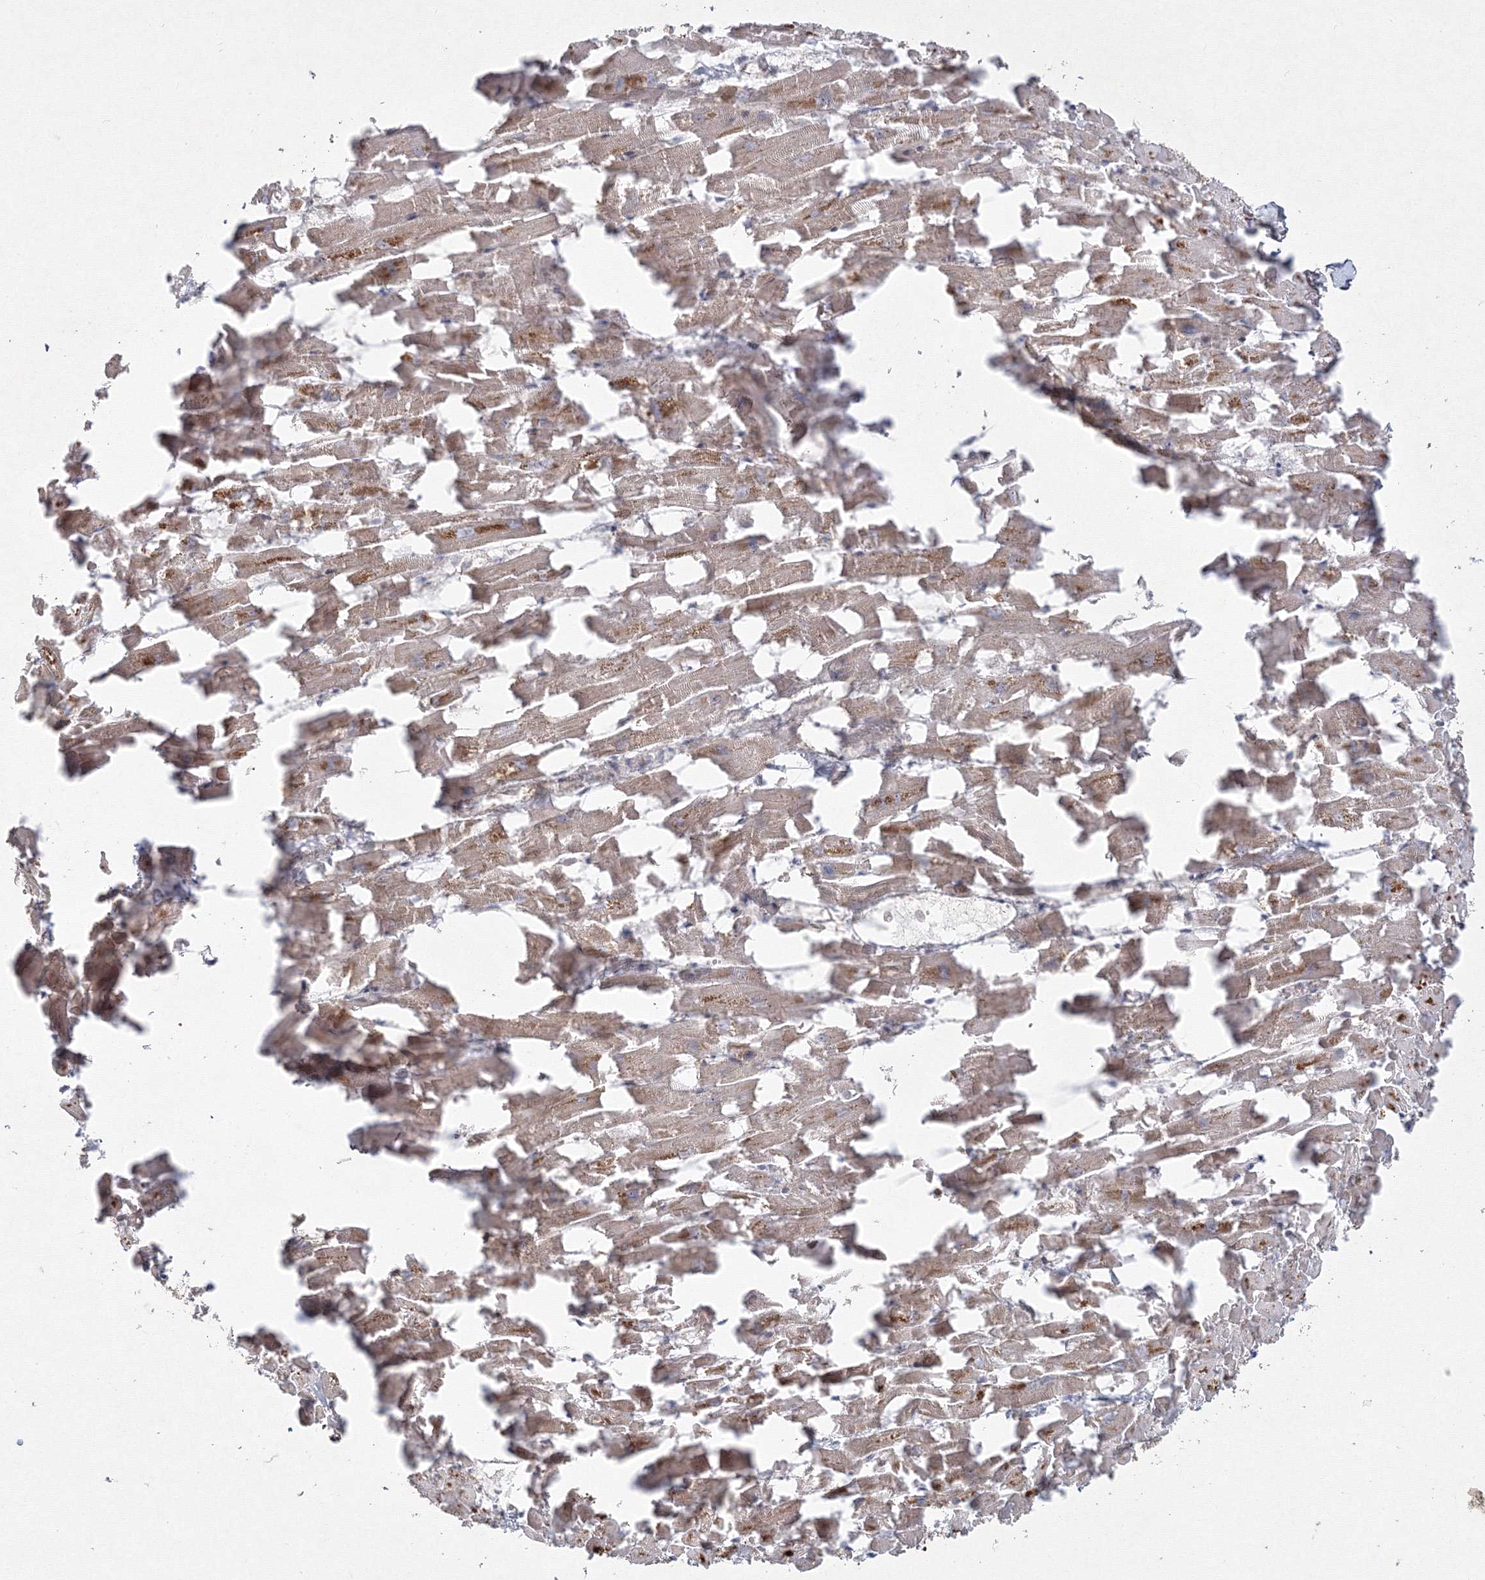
{"staining": {"intensity": "moderate", "quantity": ">75%", "location": "cytoplasmic/membranous"}, "tissue": "heart muscle", "cell_type": "Cardiomyocytes", "image_type": "normal", "snomed": [{"axis": "morphology", "description": "Normal tissue, NOS"}, {"axis": "topography", "description": "Heart"}], "caption": "Immunohistochemistry histopathology image of unremarkable heart muscle stained for a protein (brown), which shows medium levels of moderate cytoplasmic/membranous staining in about >75% of cardiomyocytes.", "gene": "WDR49", "patient": {"sex": "female", "age": 64}}